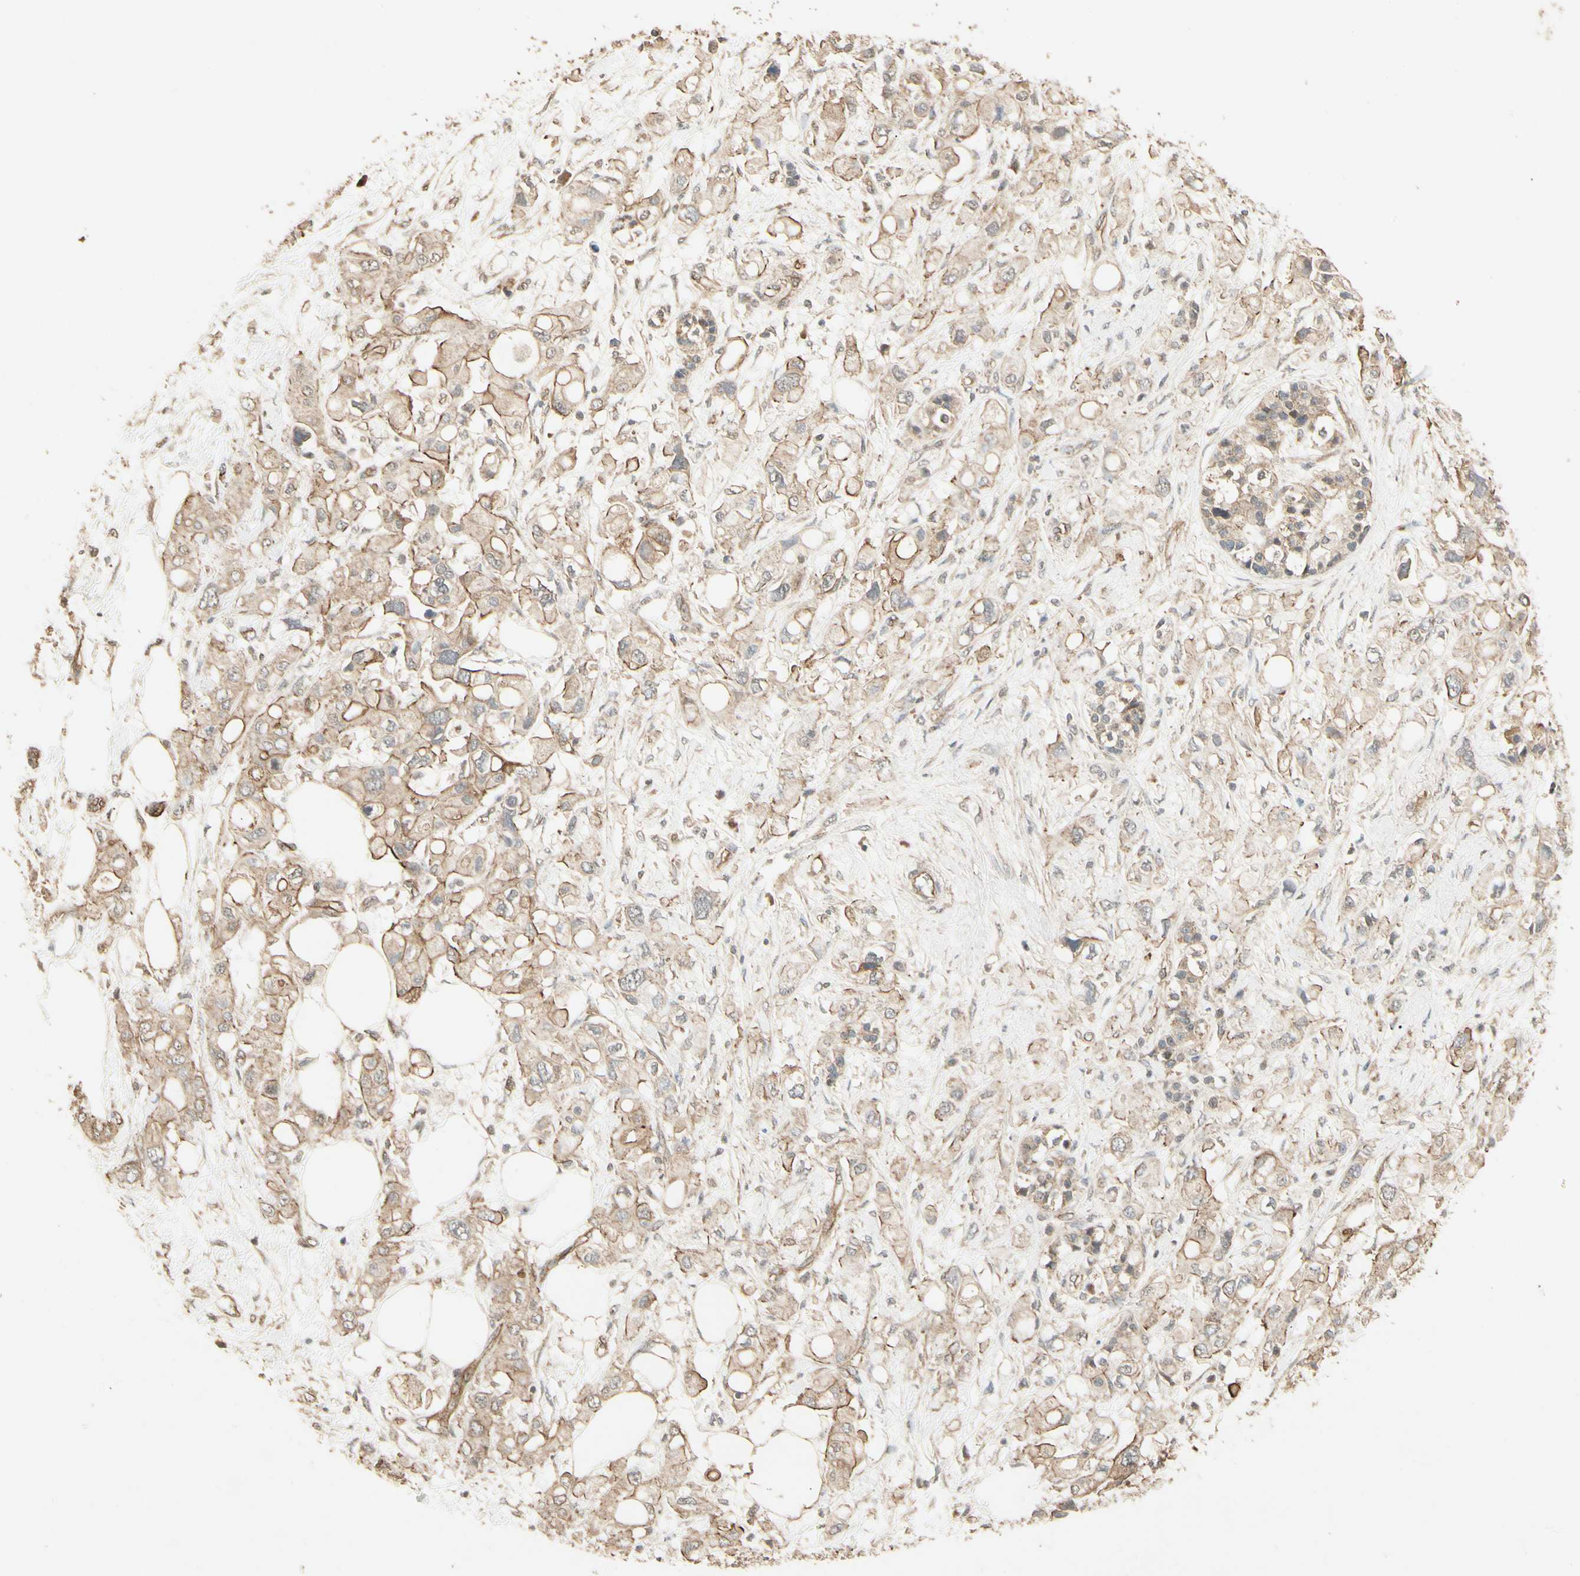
{"staining": {"intensity": "moderate", "quantity": "25%-75%", "location": "cytoplasmic/membranous"}, "tissue": "pancreatic cancer", "cell_type": "Tumor cells", "image_type": "cancer", "snomed": [{"axis": "morphology", "description": "Adenocarcinoma, NOS"}, {"axis": "topography", "description": "Pancreas"}], "caption": "This image shows IHC staining of human pancreatic cancer, with medium moderate cytoplasmic/membranous positivity in approximately 25%-75% of tumor cells.", "gene": "RNF180", "patient": {"sex": "female", "age": 56}}